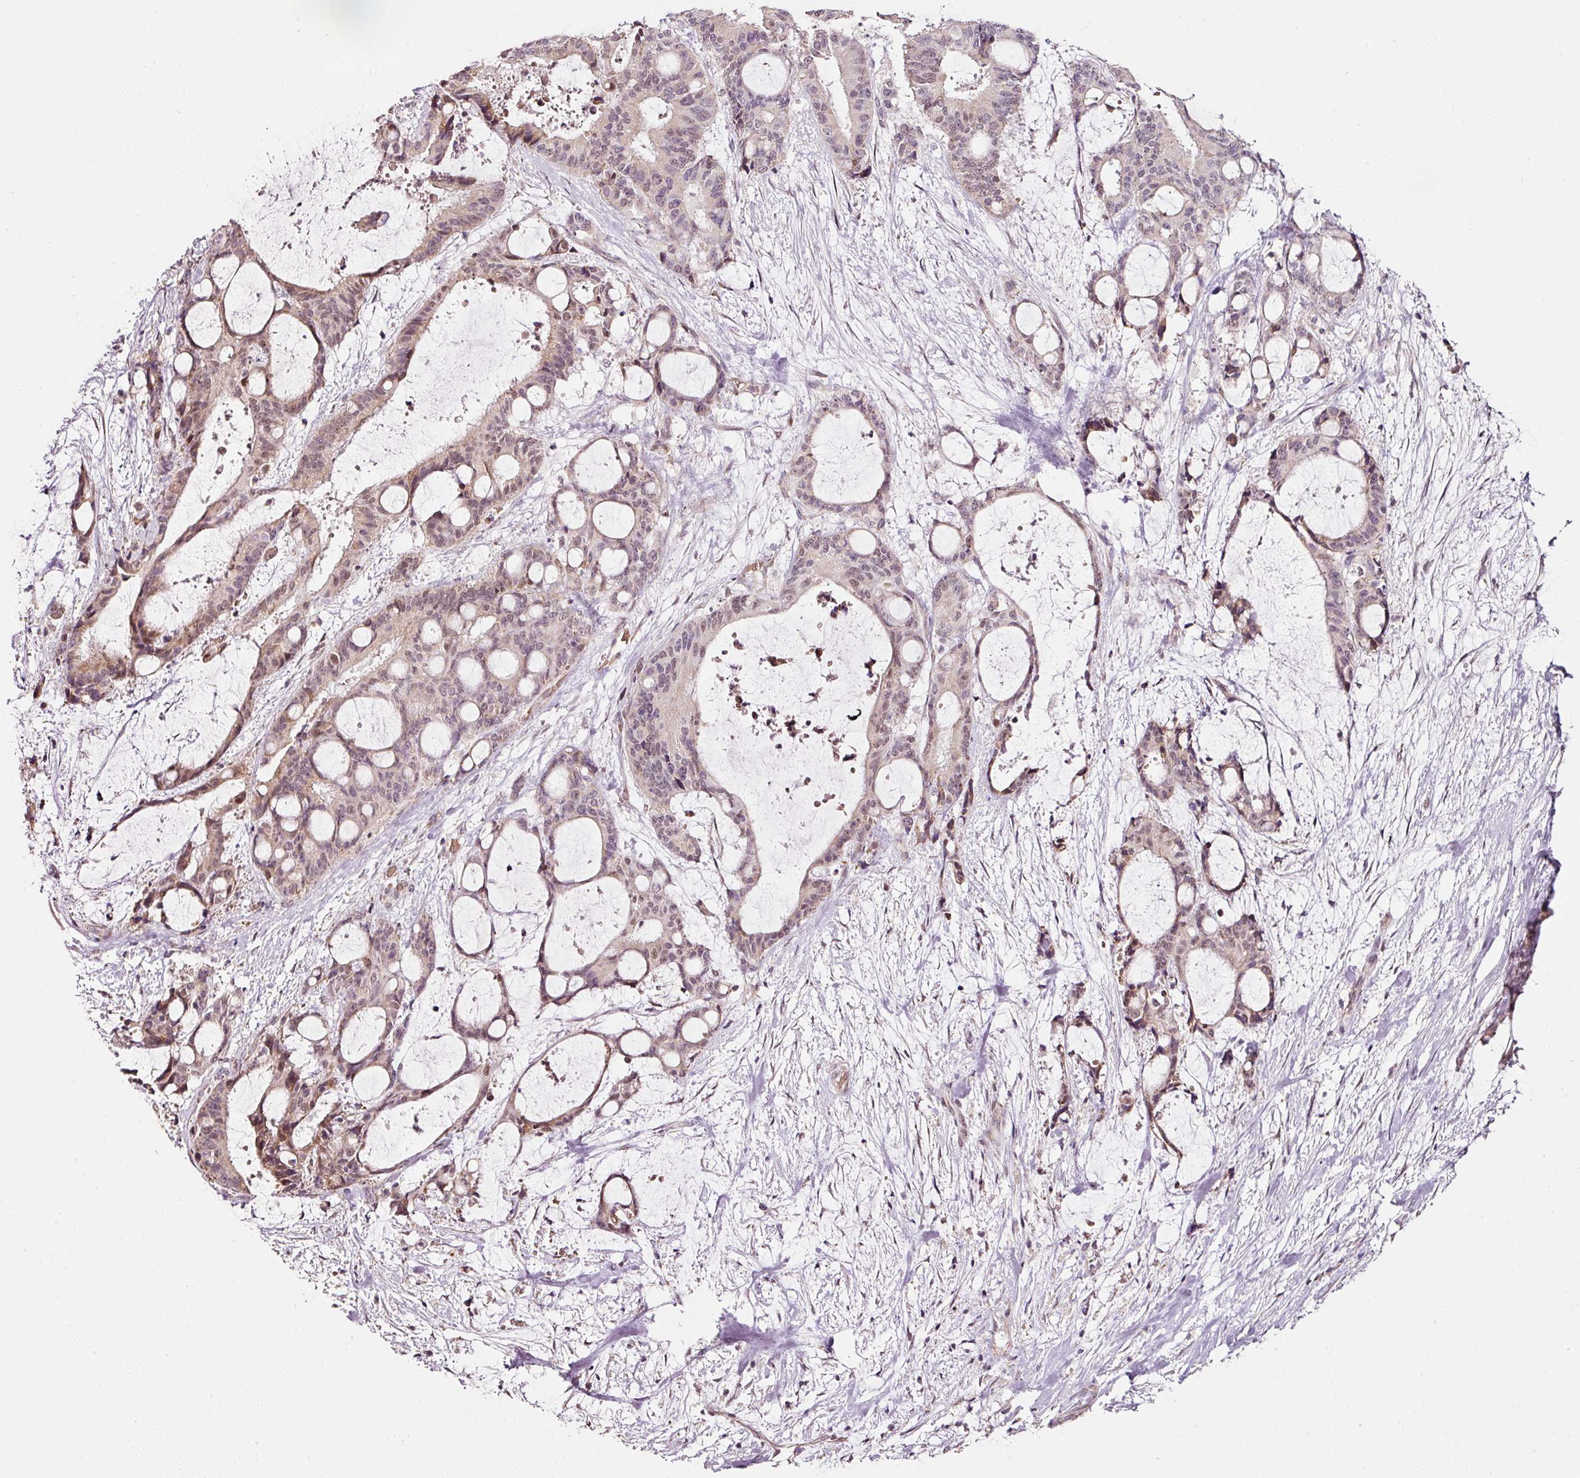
{"staining": {"intensity": "weak", "quantity": "25%-75%", "location": "cytoplasmic/membranous,nuclear"}, "tissue": "liver cancer", "cell_type": "Tumor cells", "image_type": "cancer", "snomed": [{"axis": "morphology", "description": "Normal tissue, NOS"}, {"axis": "morphology", "description": "Cholangiocarcinoma"}, {"axis": "topography", "description": "Liver"}, {"axis": "topography", "description": "Peripheral nerve tissue"}], "caption": "Weak cytoplasmic/membranous and nuclear protein staining is seen in approximately 25%-75% of tumor cells in liver cholangiocarcinoma.", "gene": "ZNF460", "patient": {"sex": "female", "age": 73}}